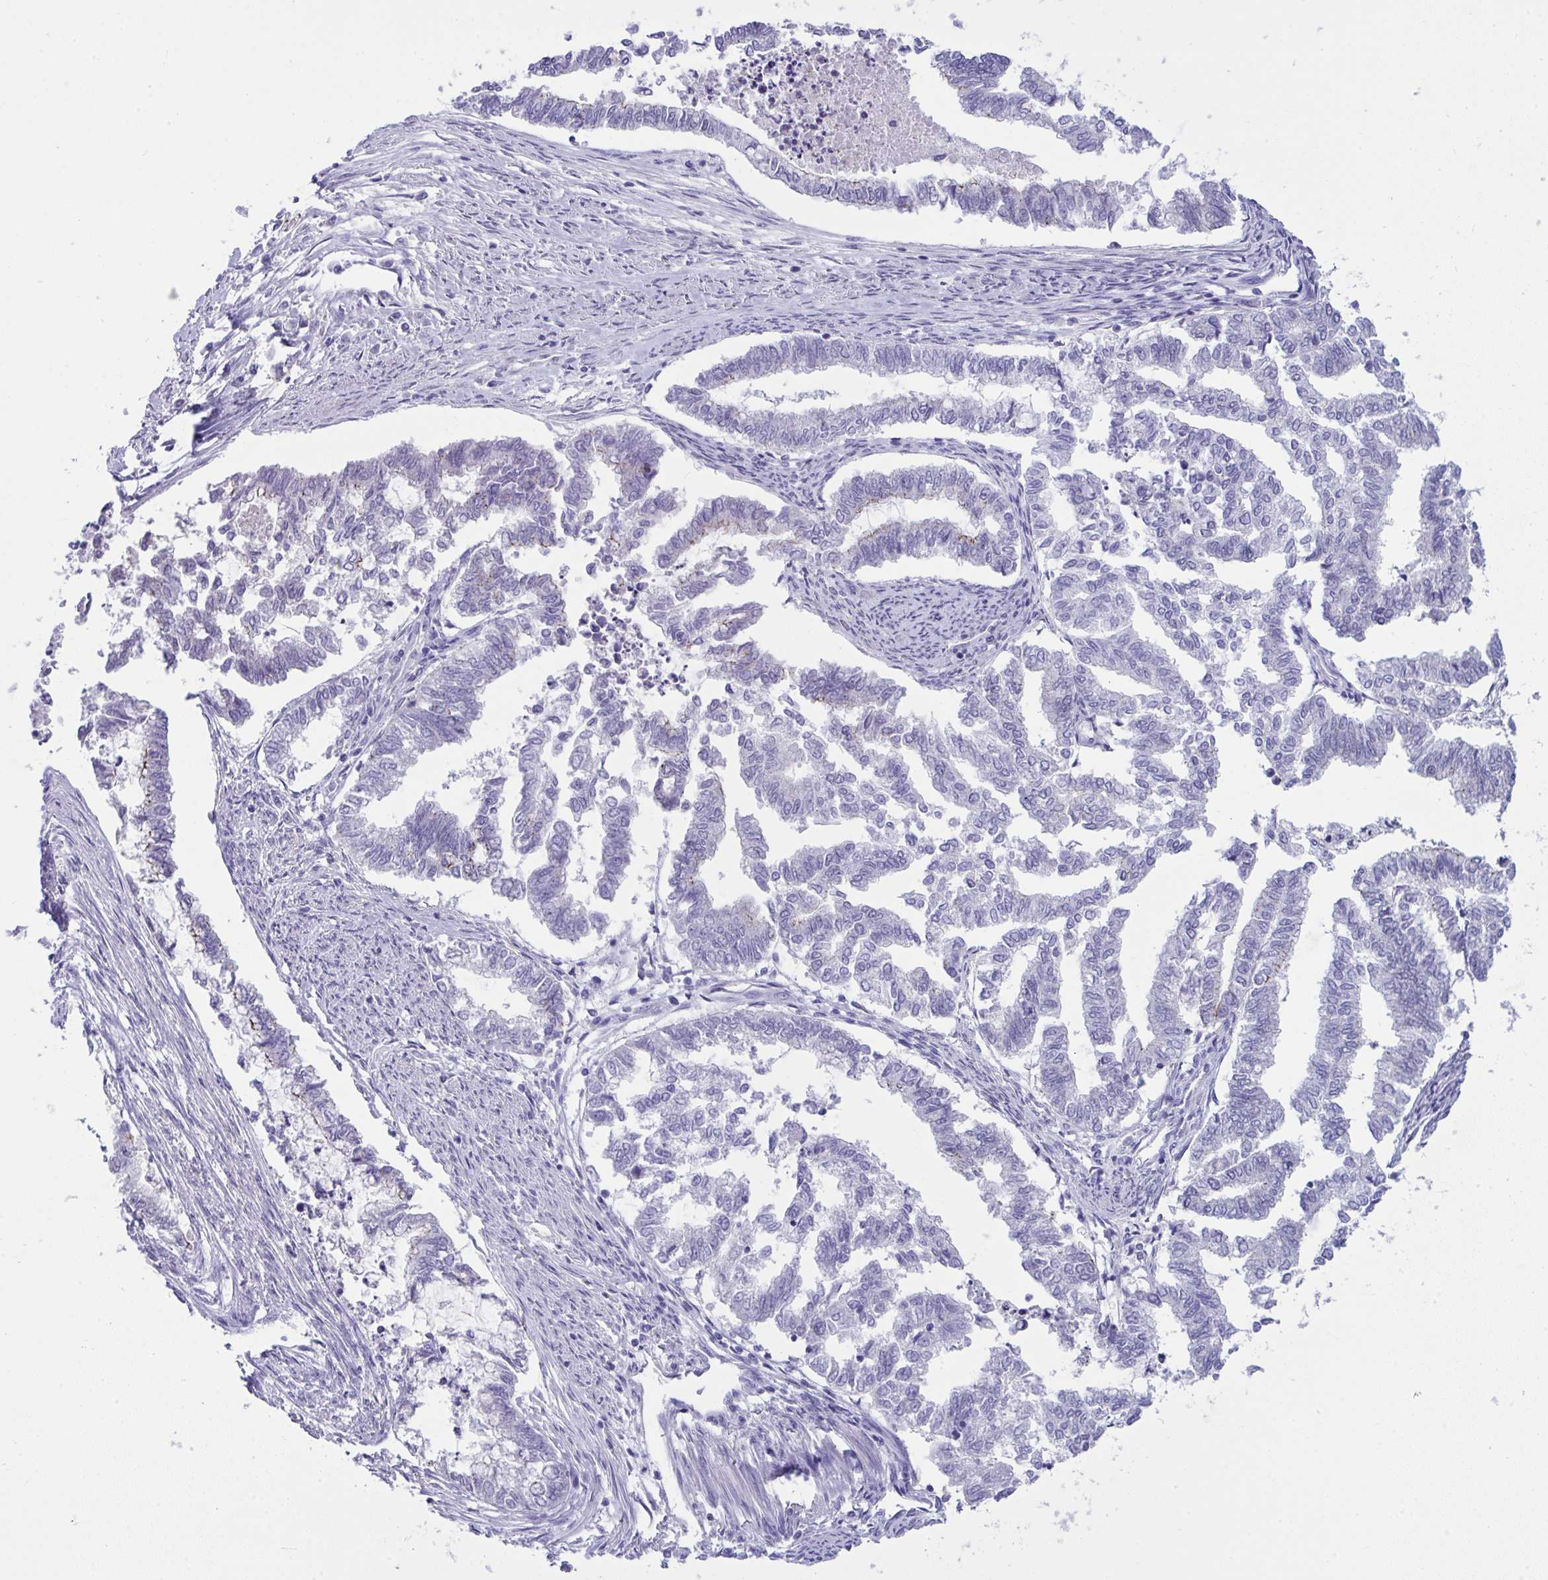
{"staining": {"intensity": "negative", "quantity": "none", "location": "none"}, "tissue": "endometrial cancer", "cell_type": "Tumor cells", "image_type": "cancer", "snomed": [{"axis": "morphology", "description": "Adenocarcinoma, NOS"}, {"axis": "topography", "description": "Endometrium"}], "caption": "The micrograph reveals no significant expression in tumor cells of endometrial cancer. (IHC, brightfield microscopy, high magnification).", "gene": "GLB1L2", "patient": {"sex": "female", "age": 79}}